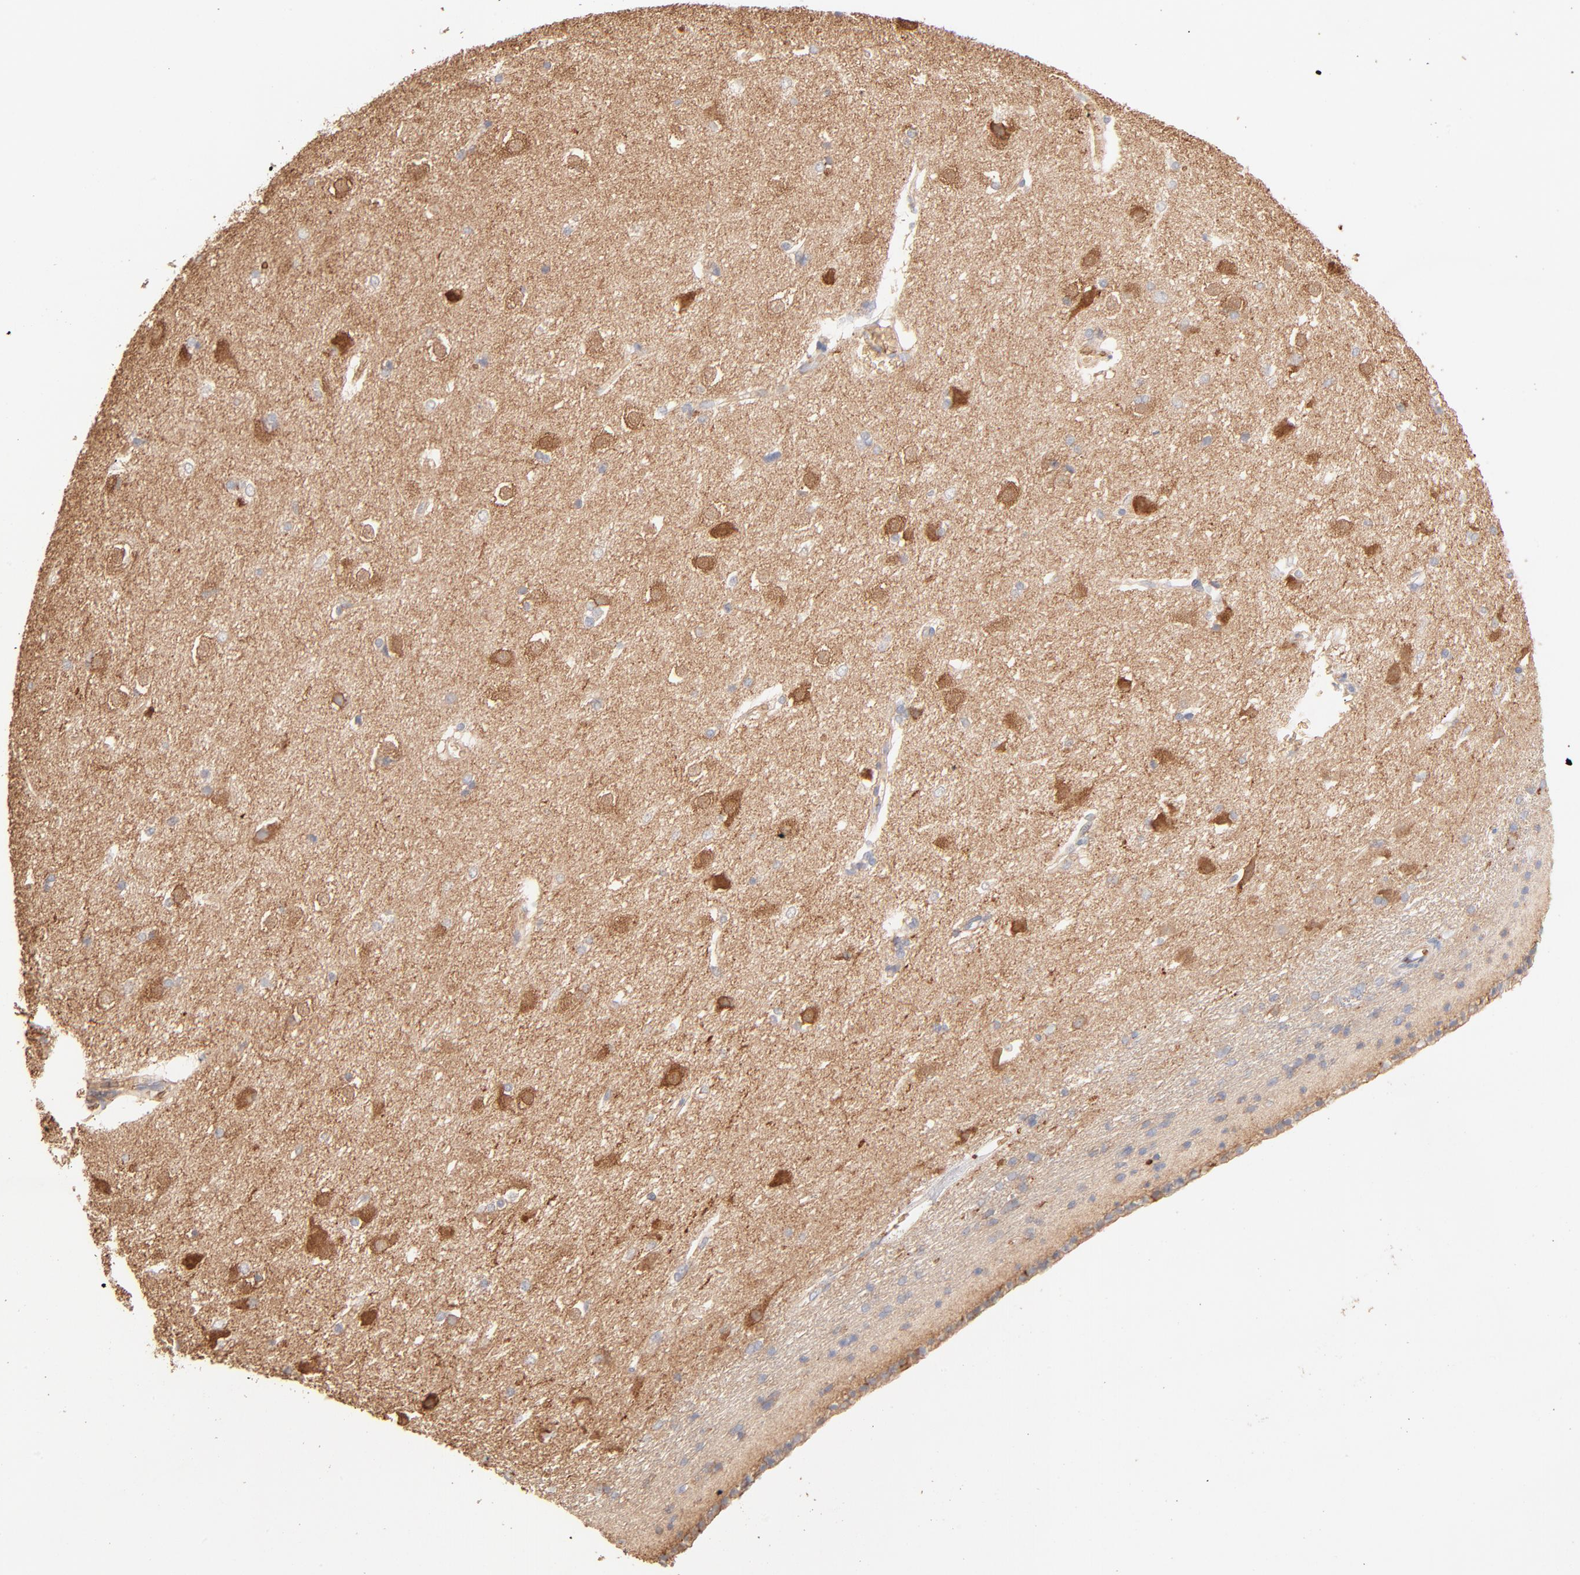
{"staining": {"intensity": "negative", "quantity": "none", "location": "none"}, "tissue": "caudate", "cell_type": "Glial cells", "image_type": "normal", "snomed": [{"axis": "morphology", "description": "Normal tissue, NOS"}, {"axis": "topography", "description": "Lateral ventricle wall"}], "caption": "Immunohistochemistry of unremarkable human caudate shows no positivity in glial cells.", "gene": "SPTB", "patient": {"sex": "female", "age": 19}}